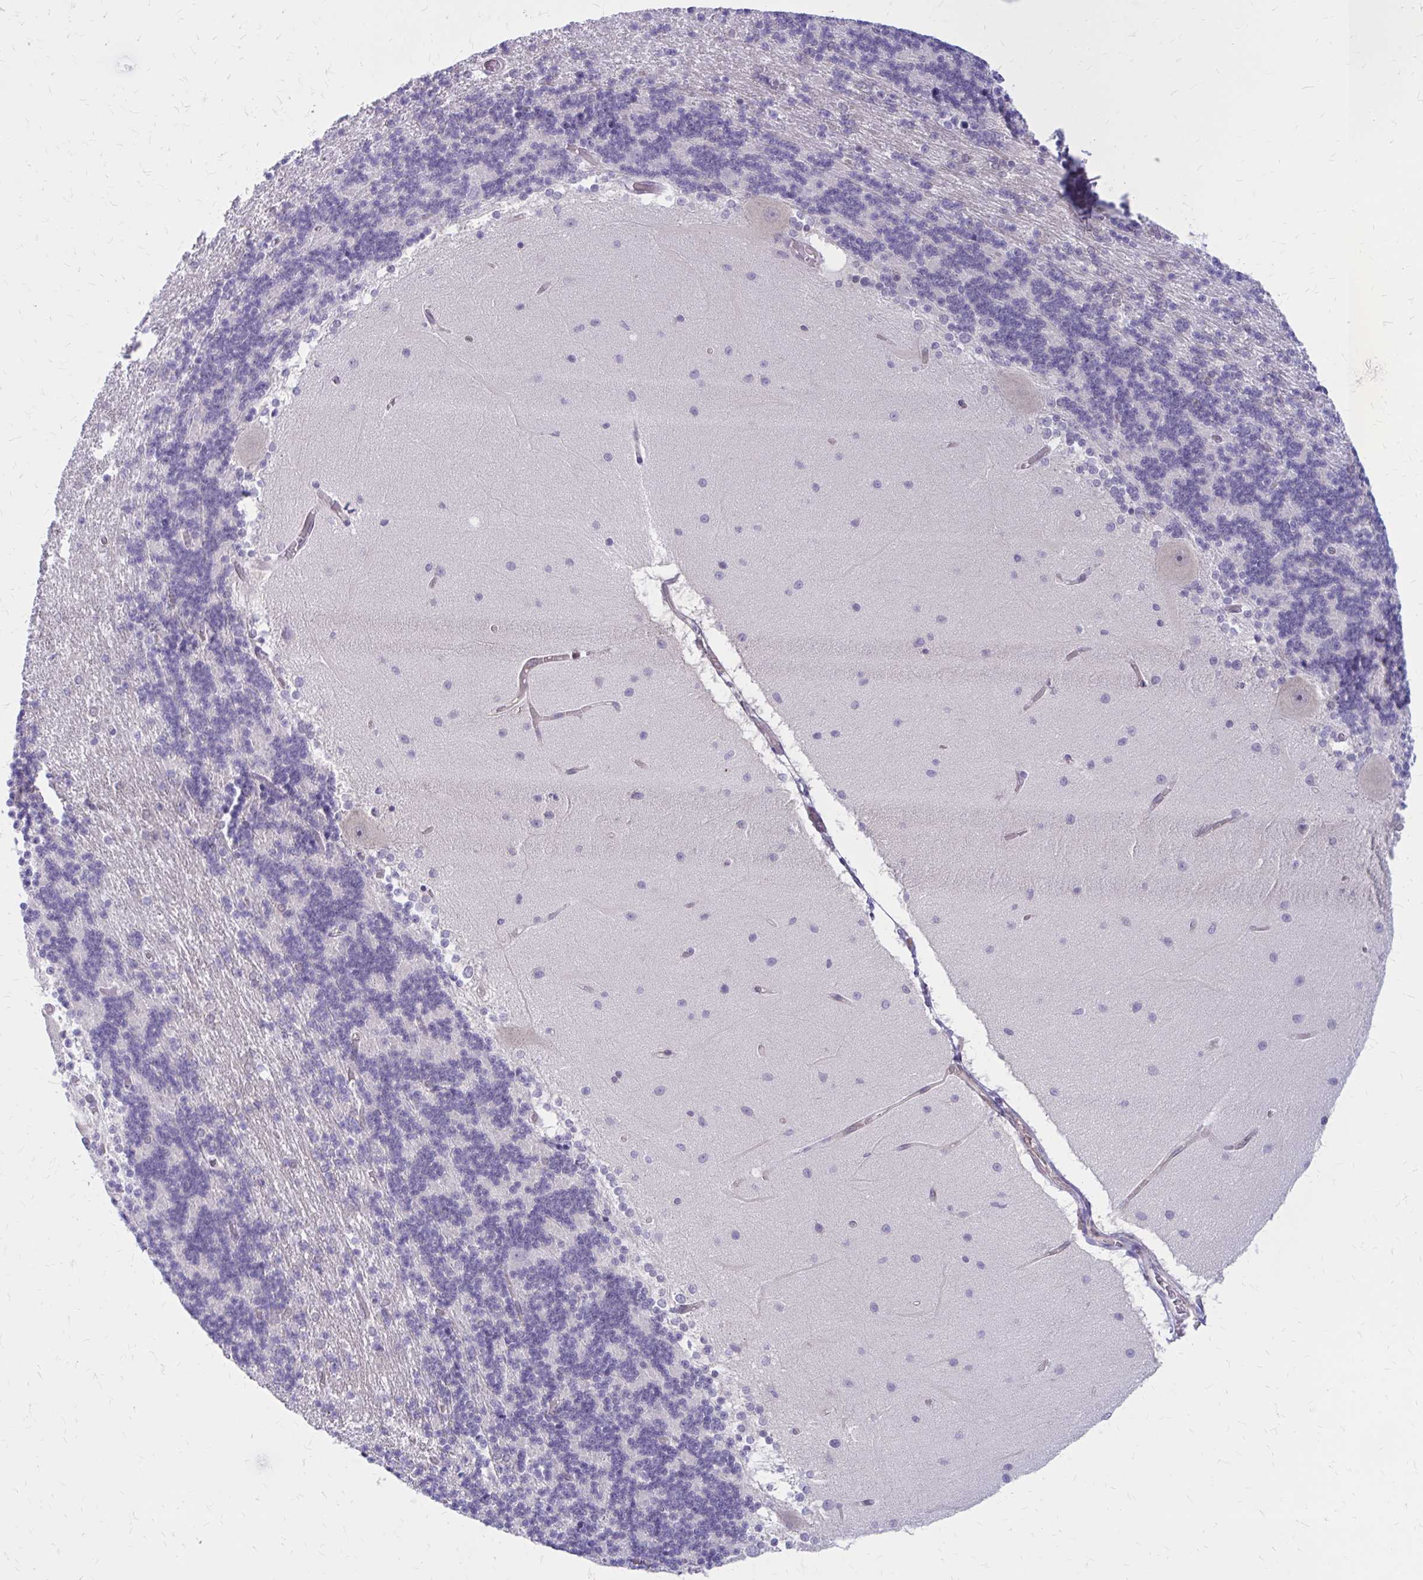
{"staining": {"intensity": "negative", "quantity": "none", "location": "none"}, "tissue": "cerebellum", "cell_type": "Cells in granular layer", "image_type": "normal", "snomed": [{"axis": "morphology", "description": "Normal tissue, NOS"}, {"axis": "topography", "description": "Cerebellum"}], "caption": "Image shows no protein staining in cells in granular layer of unremarkable cerebellum.", "gene": "CLIC2", "patient": {"sex": "female", "age": 54}}